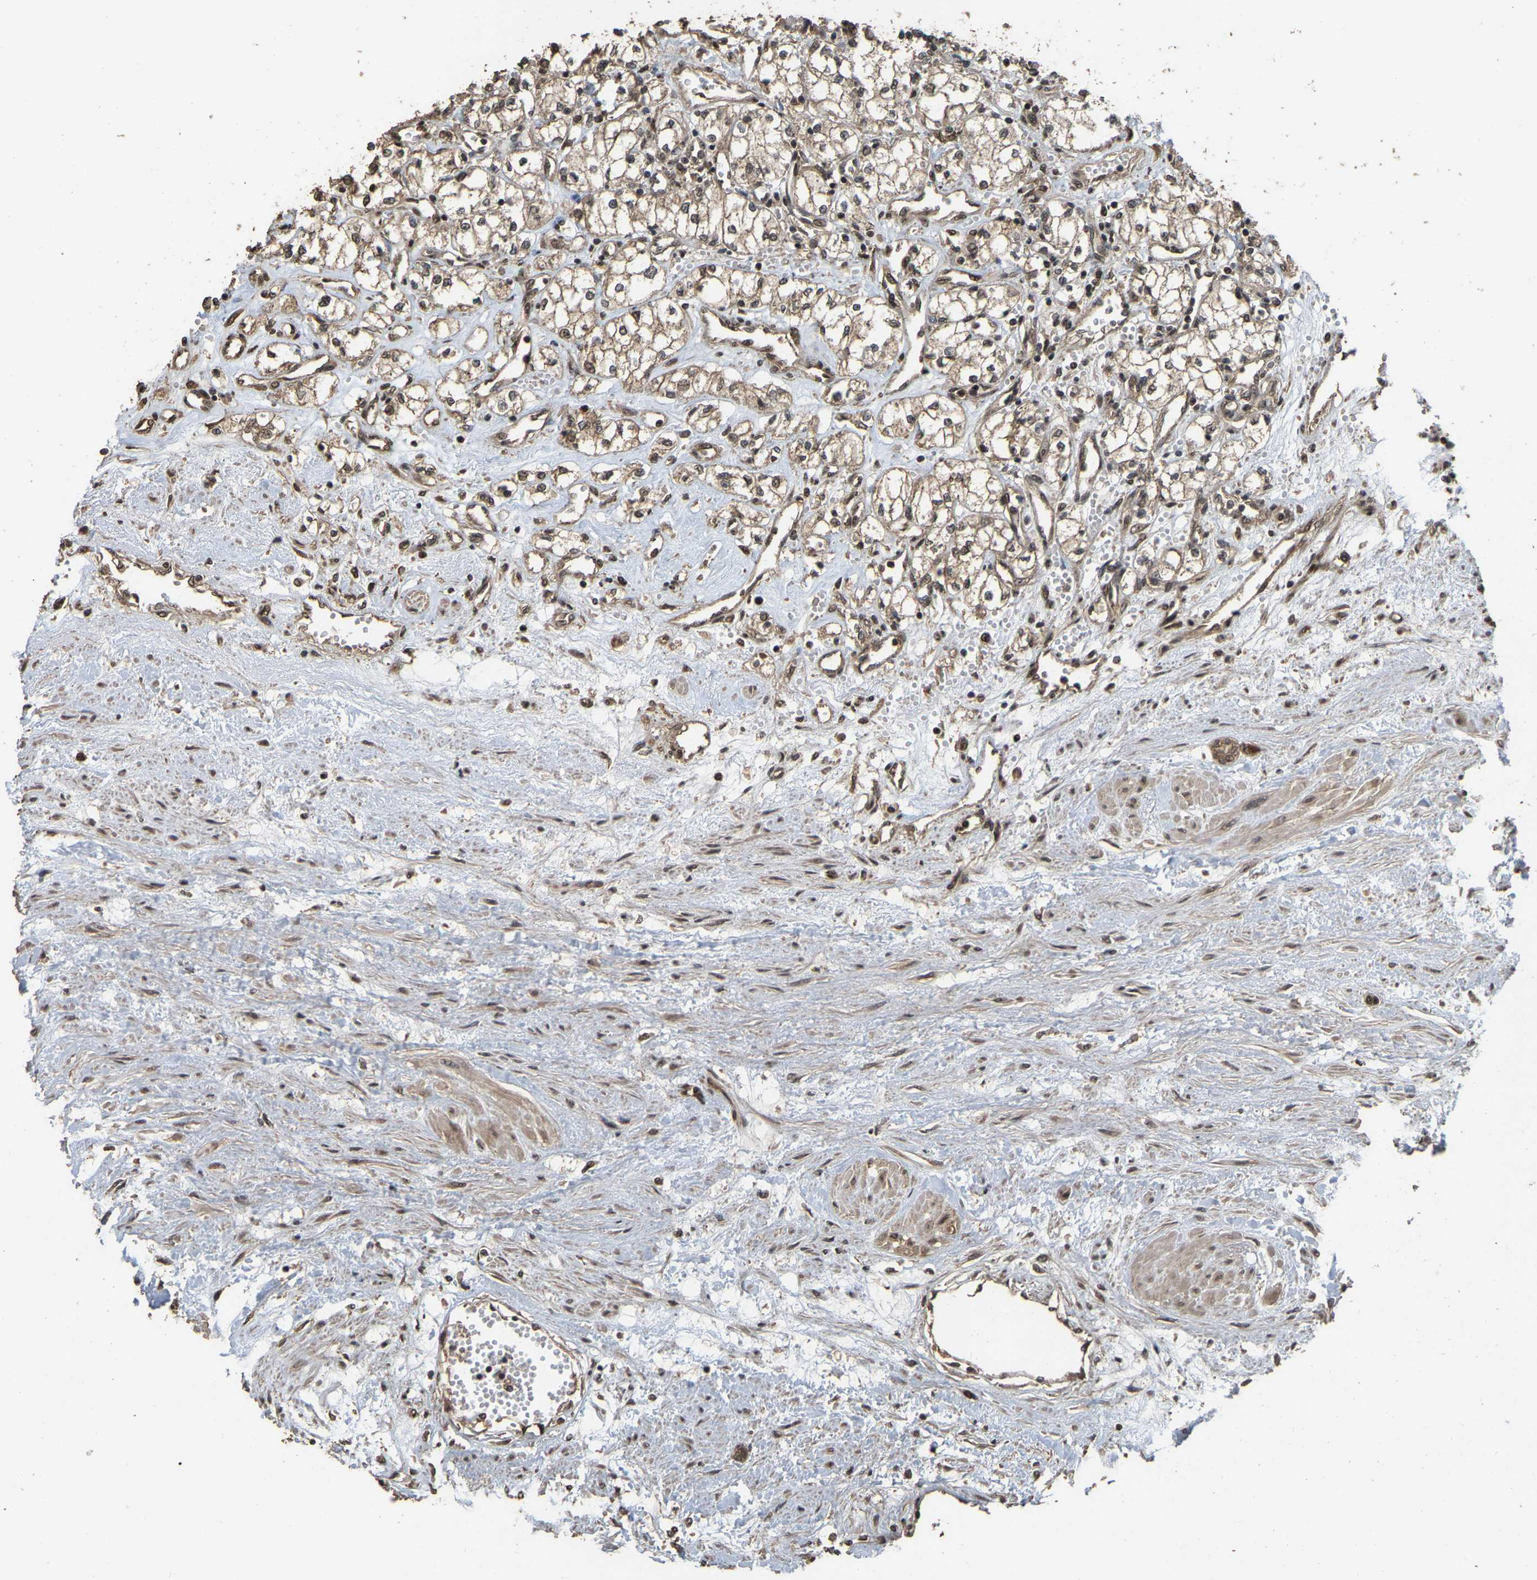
{"staining": {"intensity": "weak", "quantity": ">75%", "location": "cytoplasmic/membranous"}, "tissue": "renal cancer", "cell_type": "Tumor cells", "image_type": "cancer", "snomed": [{"axis": "morphology", "description": "Adenocarcinoma, NOS"}, {"axis": "topography", "description": "Kidney"}], "caption": "Tumor cells reveal low levels of weak cytoplasmic/membranous staining in about >75% of cells in human renal cancer. Nuclei are stained in blue.", "gene": "ARHGAP23", "patient": {"sex": "male", "age": 59}}